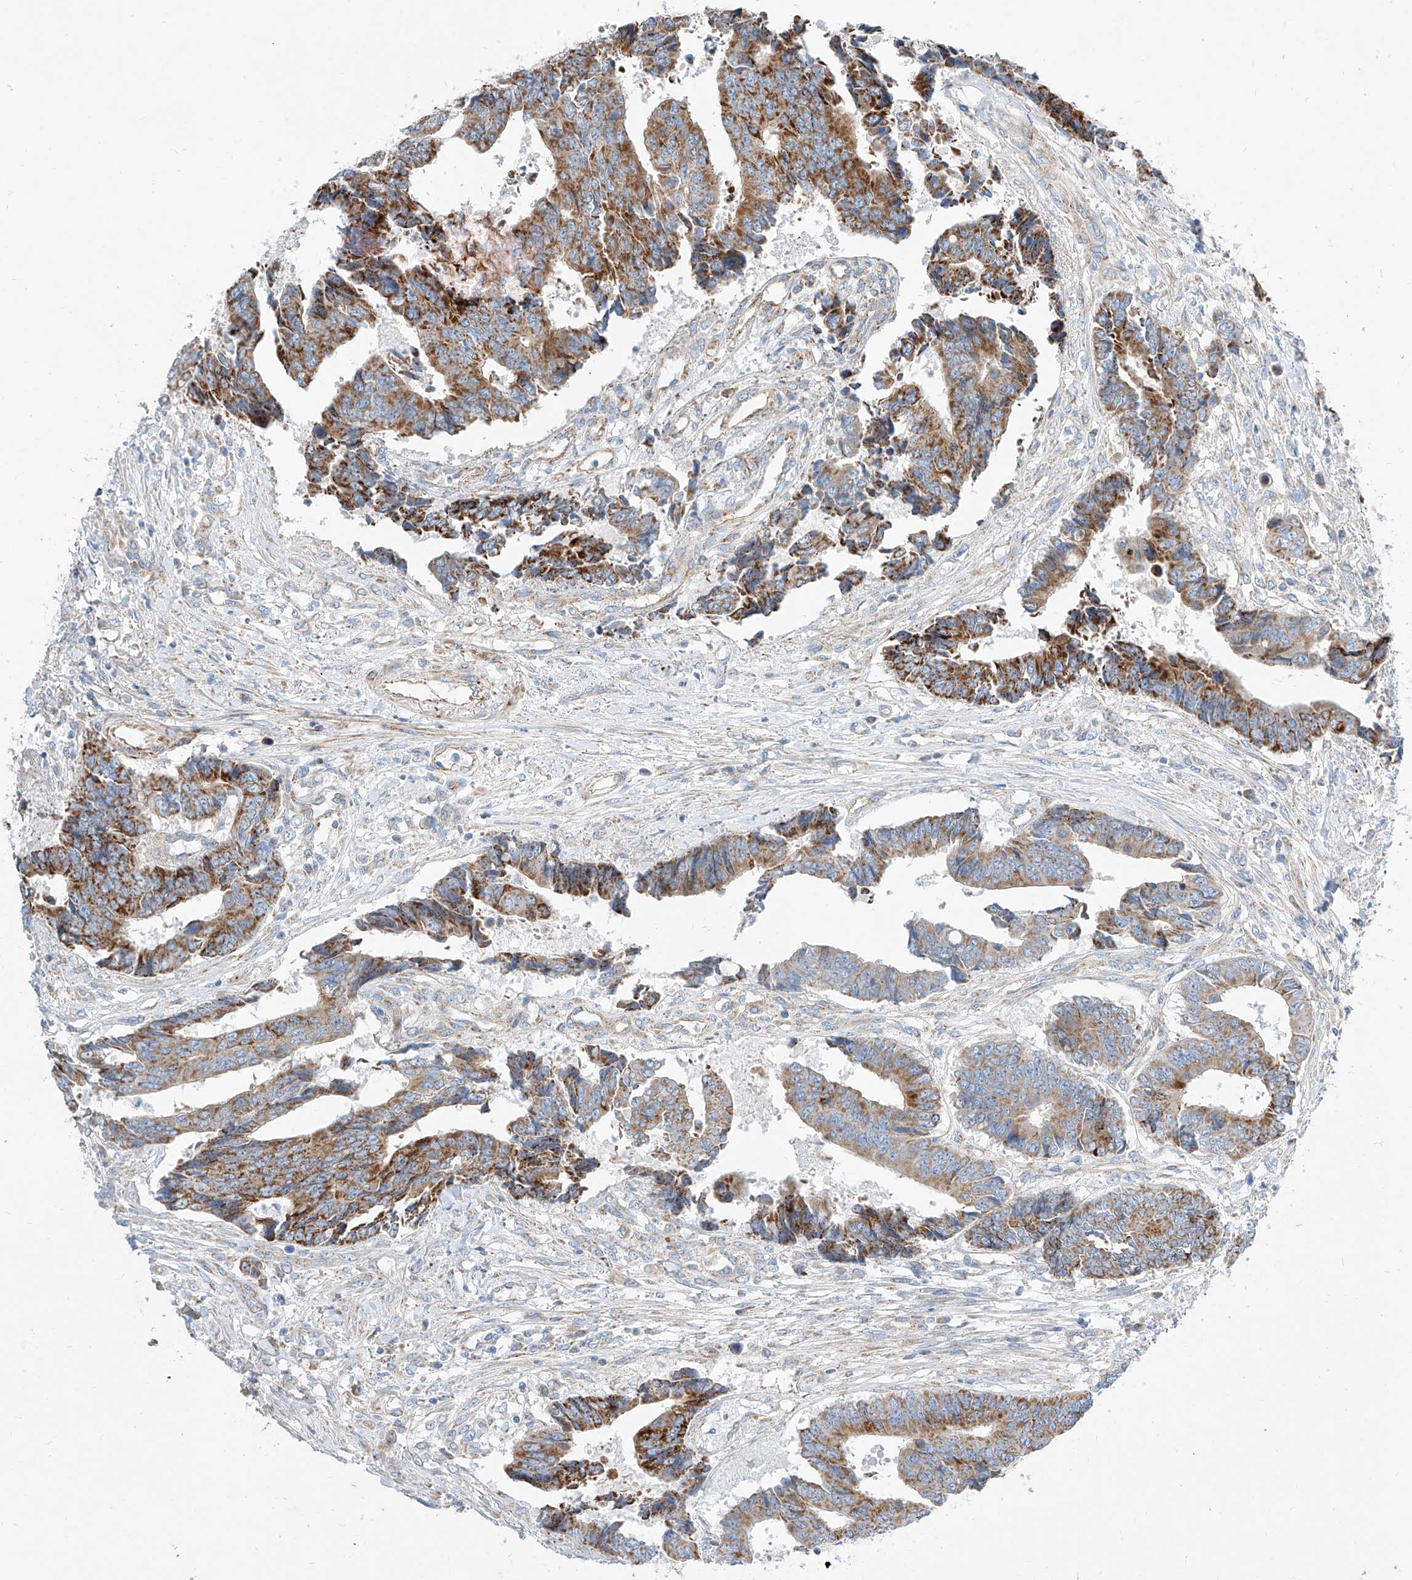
{"staining": {"intensity": "moderate", "quantity": ">75%", "location": "cytoplasmic/membranous"}, "tissue": "colorectal cancer", "cell_type": "Tumor cells", "image_type": "cancer", "snomed": [{"axis": "morphology", "description": "Adenocarcinoma, NOS"}, {"axis": "topography", "description": "Rectum"}], "caption": "Tumor cells display medium levels of moderate cytoplasmic/membranous staining in approximately >75% of cells in colorectal cancer. (DAB = brown stain, brightfield microscopy at high magnification).", "gene": "CST9", "patient": {"sex": "male", "age": 84}}